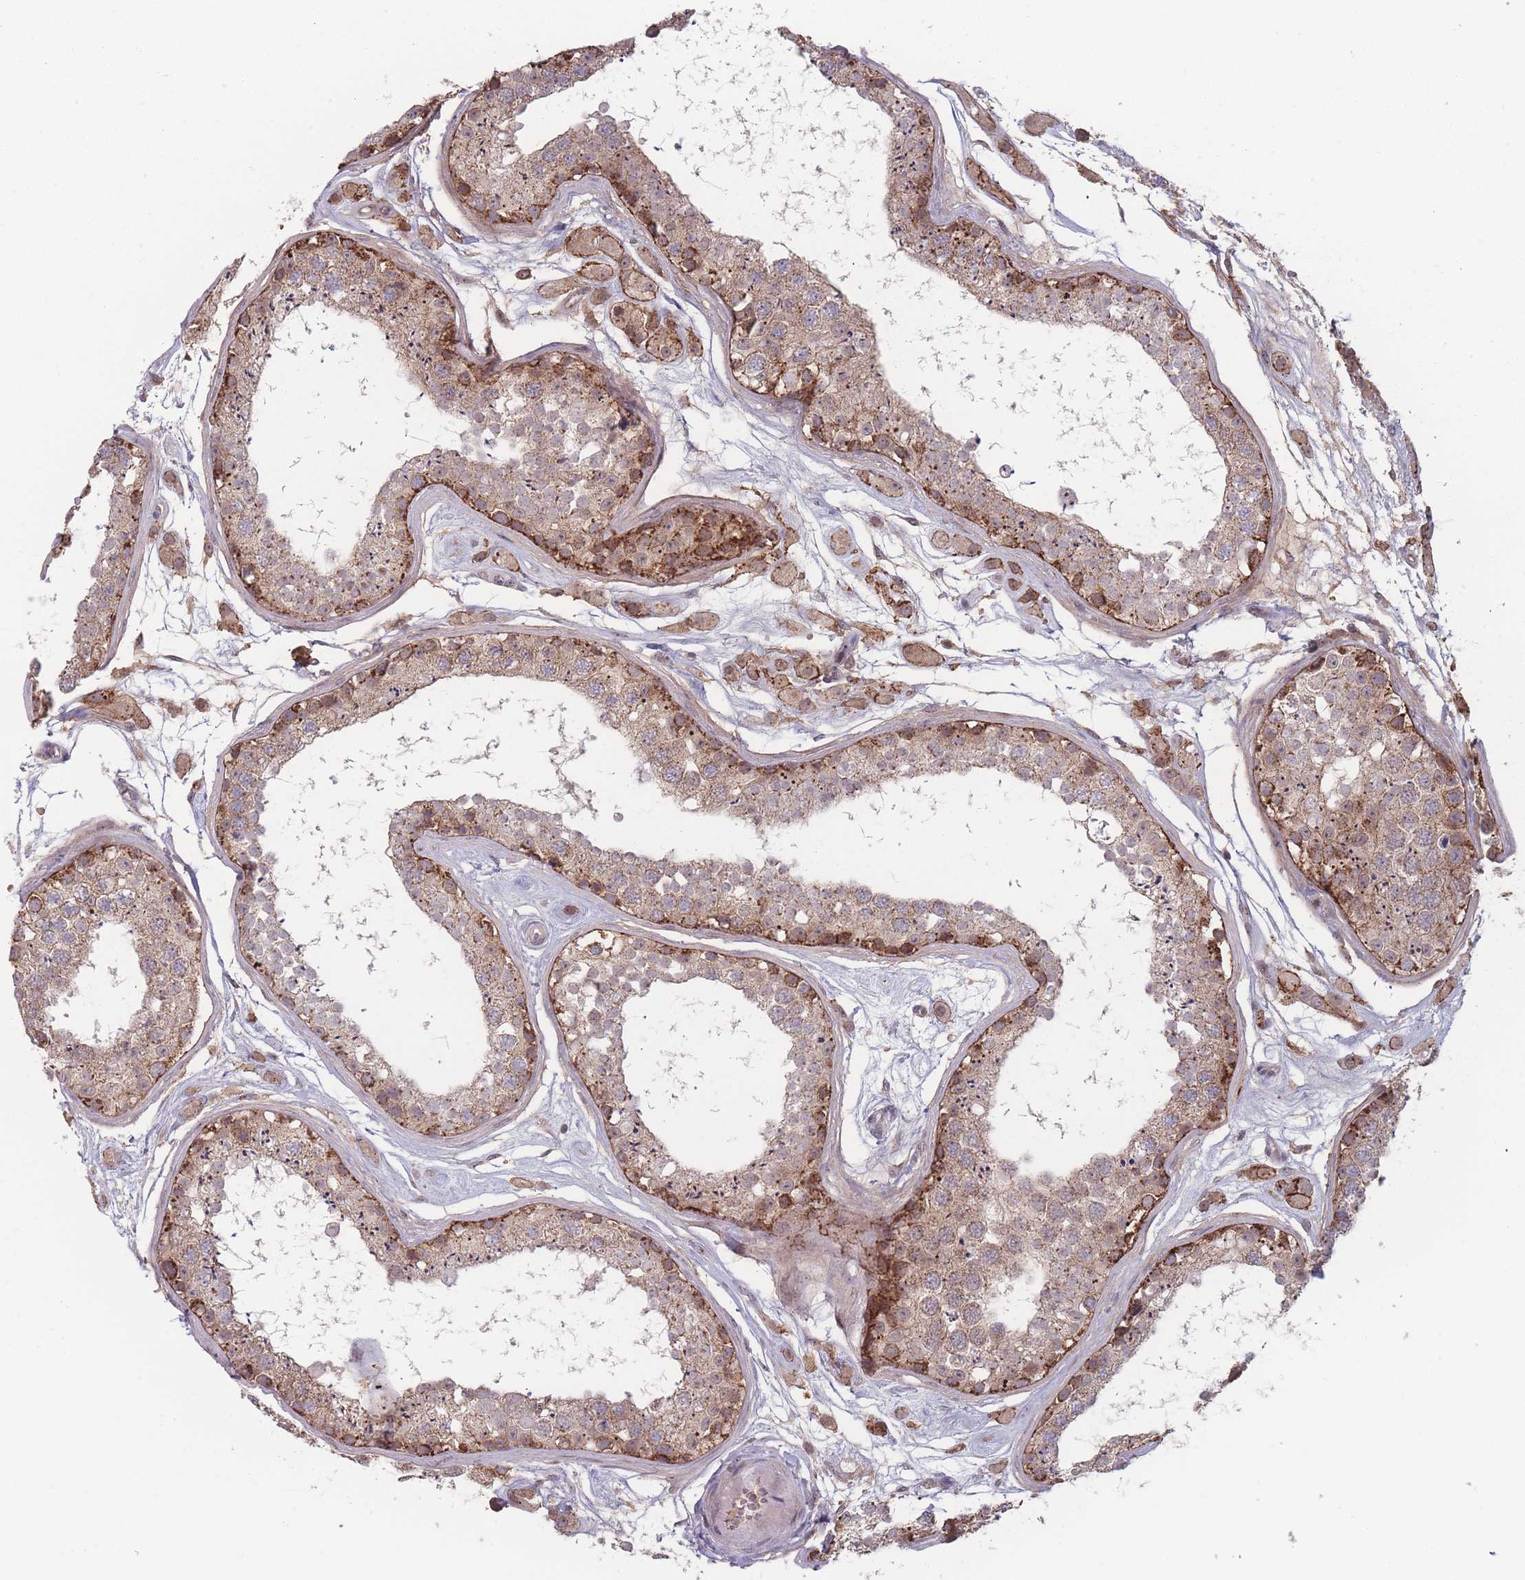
{"staining": {"intensity": "moderate", "quantity": "25%-75%", "location": "cytoplasmic/membranous"}, "tissue": "testis", "cell_type": "Cells in seminiferous ducts", "image_type": "normal", "snomed": [{"axis": "morphology", "description": "Normal tissue, NOS"}, {"axis": "topography", "description": "Testis"}], "caption": "Cells in seminiferous ducts demonstrate medium levels of moderate cytoplasmic/membranous positivity in about 25%-75% of cells in benign human testis.", "gene": "TMEM232", "patient": {"sex": "male", "age": 25}}